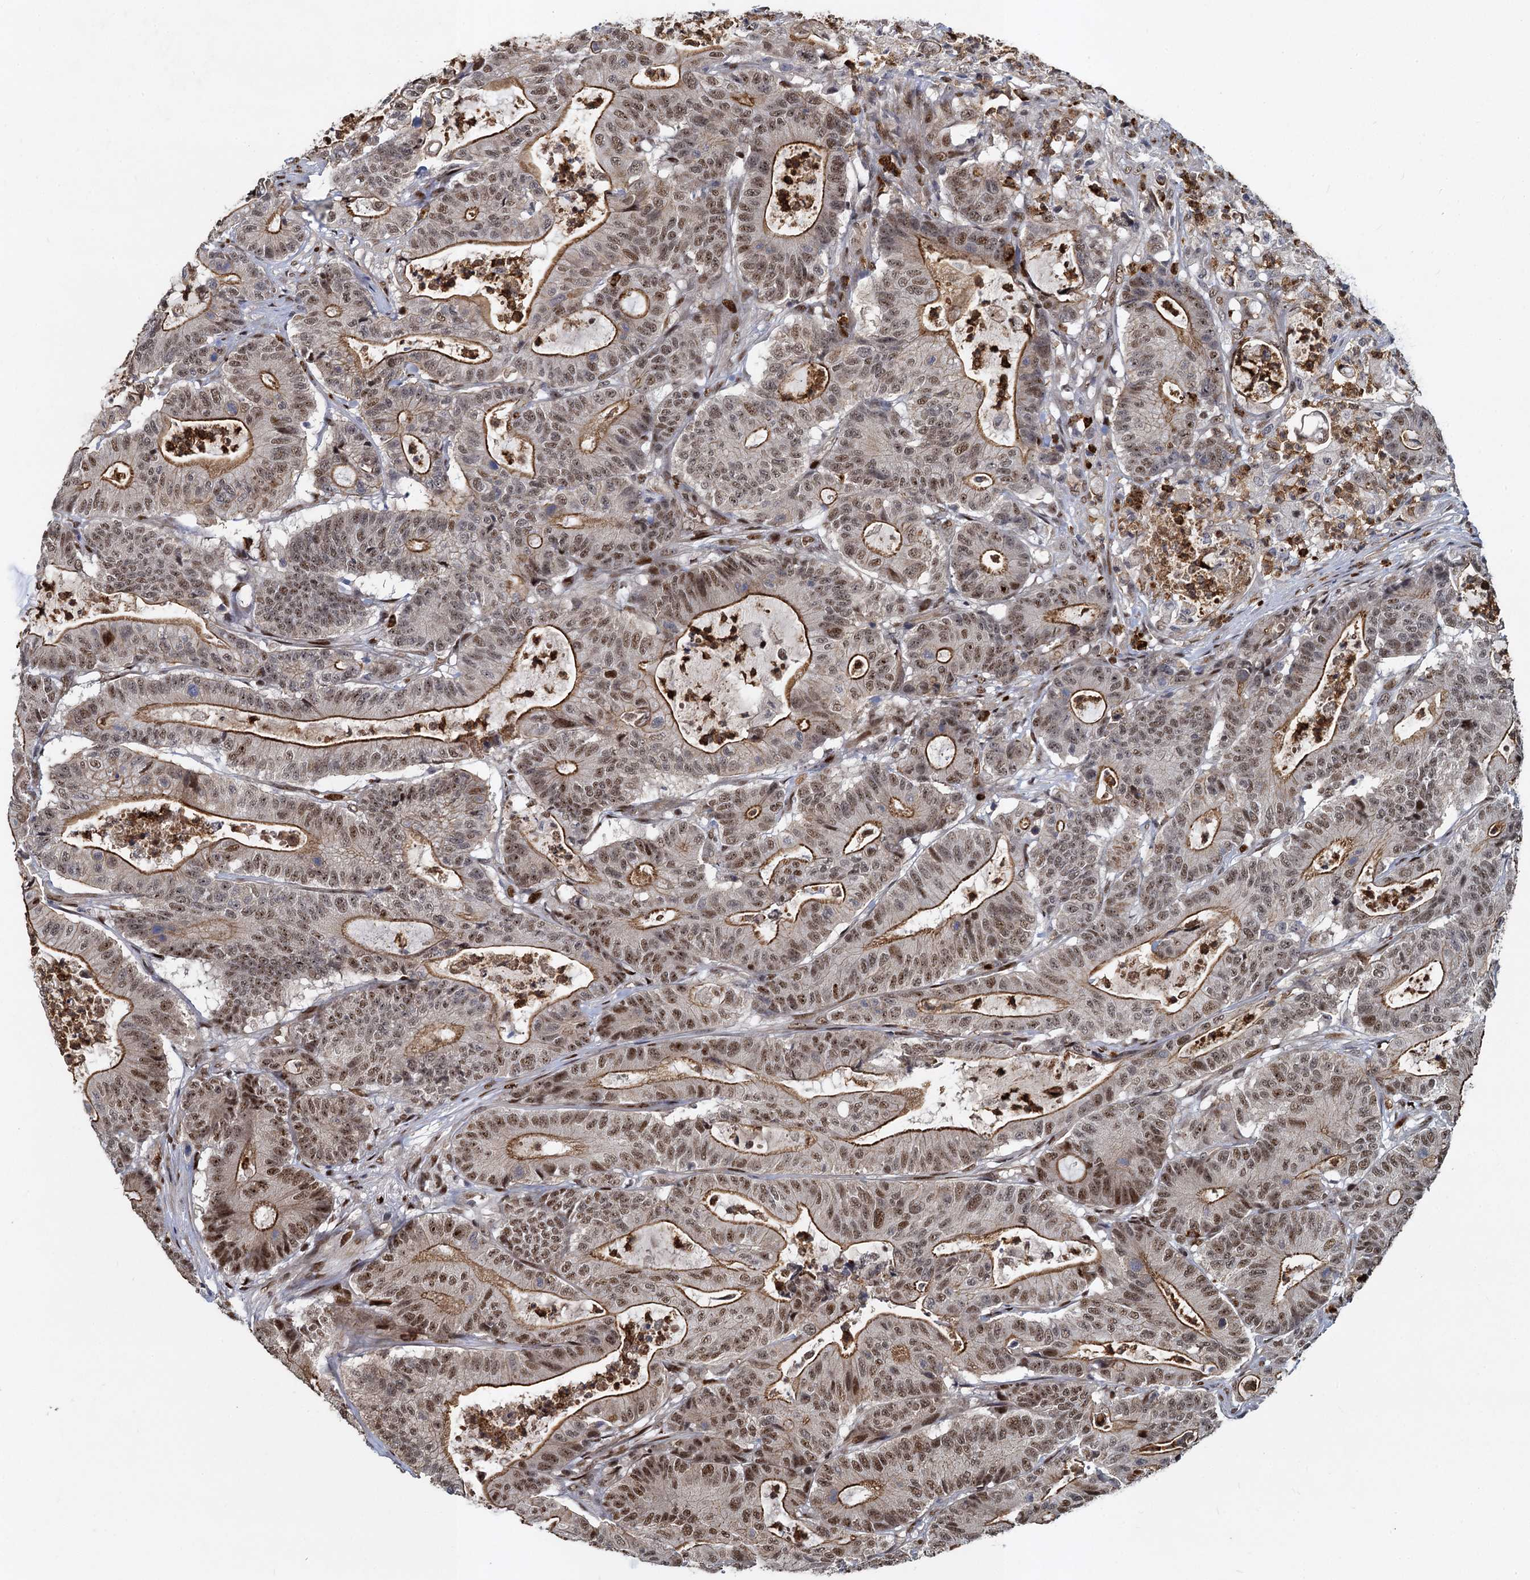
{"staining": {"intensity": "moderate", "quantity": ">75%", "location": "cytoplasmic/membranous,nuclear"}, "tissue": "colorectal cancer", "cell_type": "Tumor cells", "image_type": "cancer", "snomed": [{"axis": "morphology", "description": "Adenocarcinoma, NOS"}, {"axis": "topography", "description": "Colon"}], "caption": "There is medium levels of moderate cytoplasmic/membranous and nuclear staining in tumor cells of colorectal cancer (adenocarcinoma), as demonstrated by immunohistochemical staining (brown color).", "gene": "ANKRD49", "patient": {"sex": "female", "age": 84}}